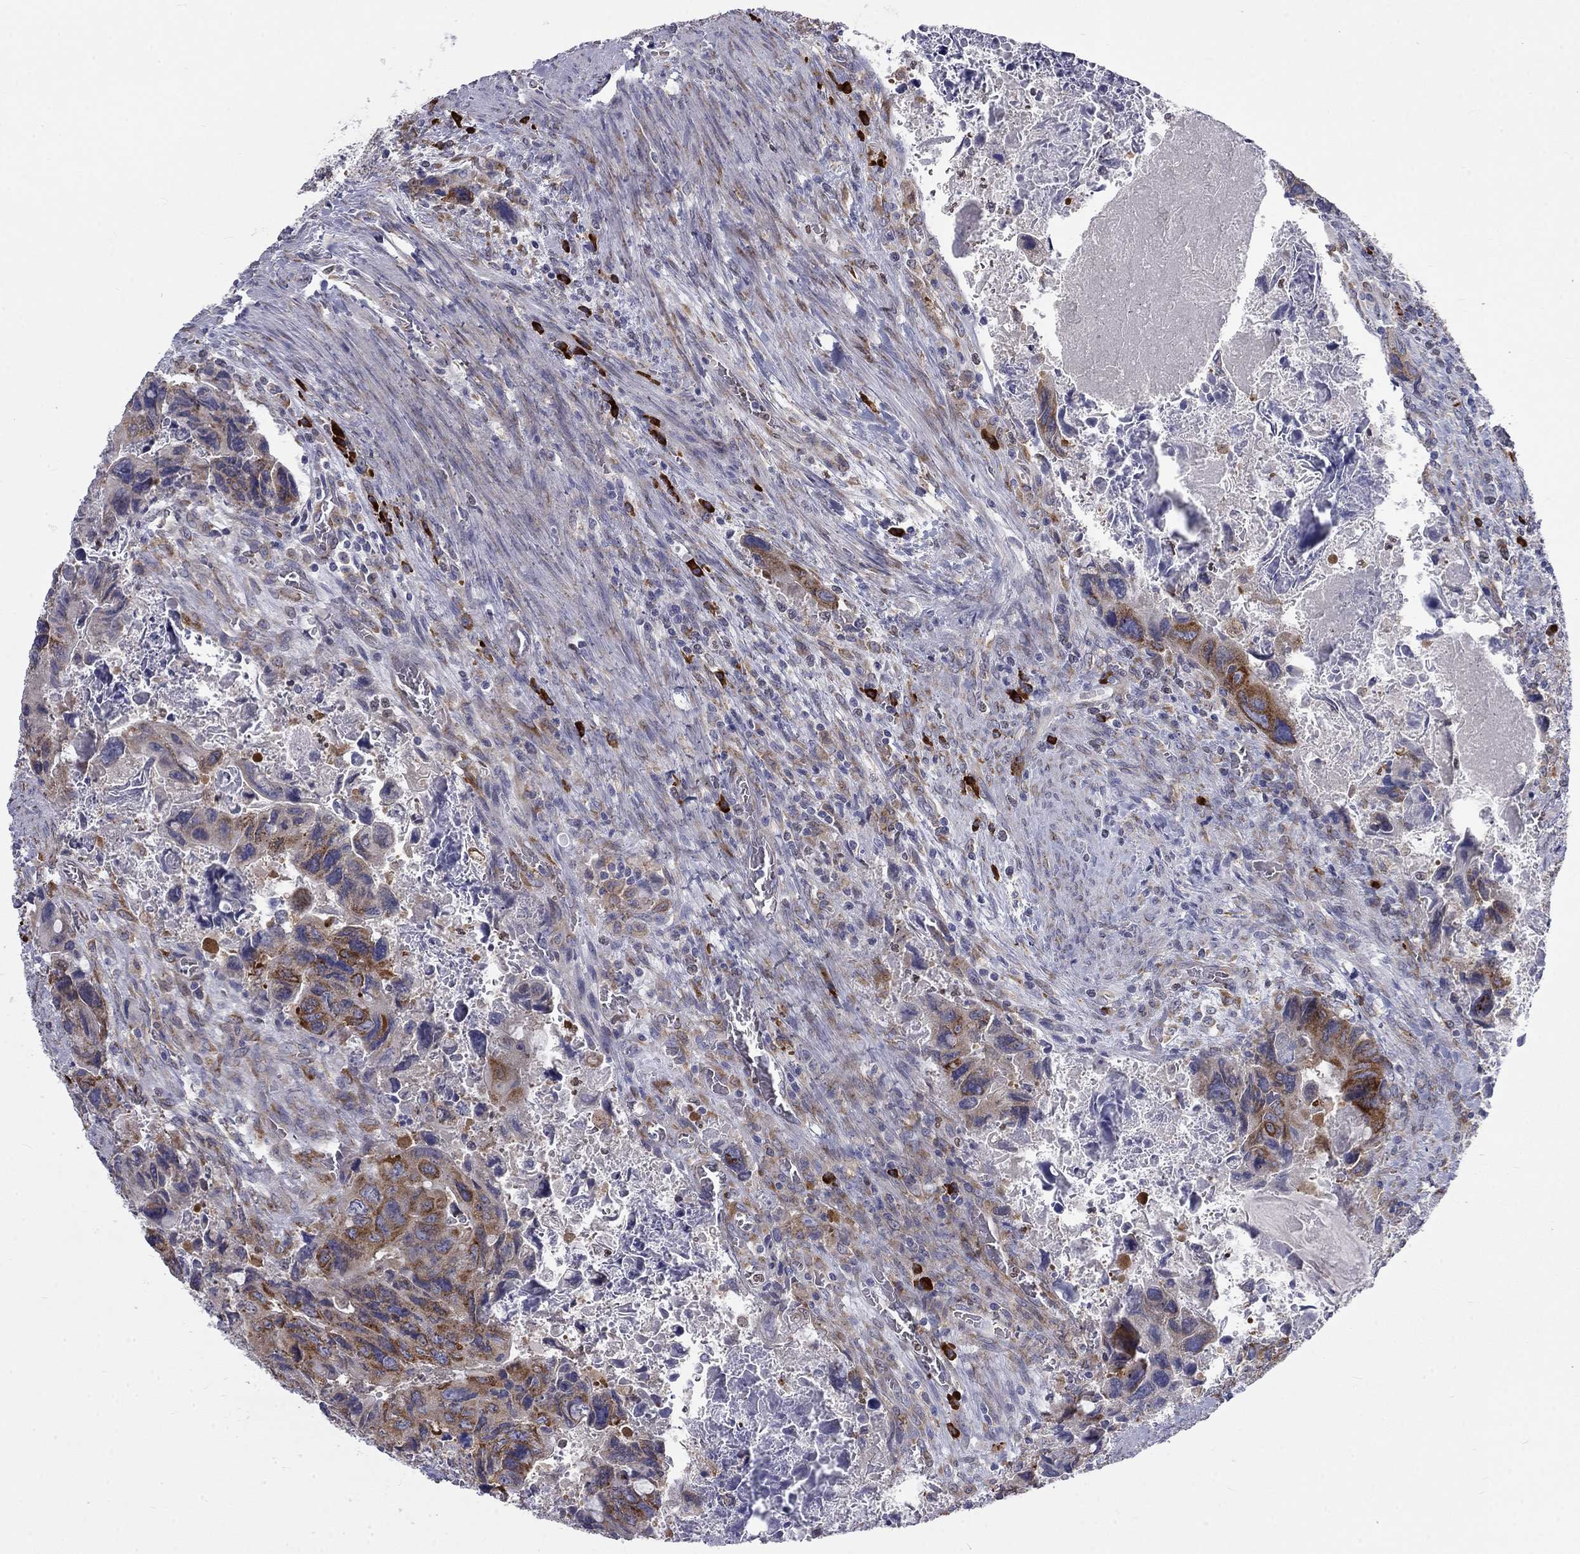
{"staining": {"intensity": "strong", "quantity": "<25%", "location": "cytoplasmic/membranous"}, "tissue": "colorectal cancer", "cell_type": "Tumor cells", "image_type": "cancer", "snomed": [{"axis": "morphology", "description": "Adenocarcinoma, NOS"}, {"axis": "topography", "description": "Rectum"}], "caption": "DAB (3,3'-diaminobenzidine) immunohistochemical staining of human adenocarcinoma (colorectal) reveals strong cytoplasmic/membranous protein expression in about <25% of tumor cells. (Stains: DAB (3,3'-diaminobenzidine) in brown, nuclei in blue, Microscopy: brightfield microscopy at high magnification).", "gene": "PABPC4", "patient": {"sex": "male", "age": 62}}